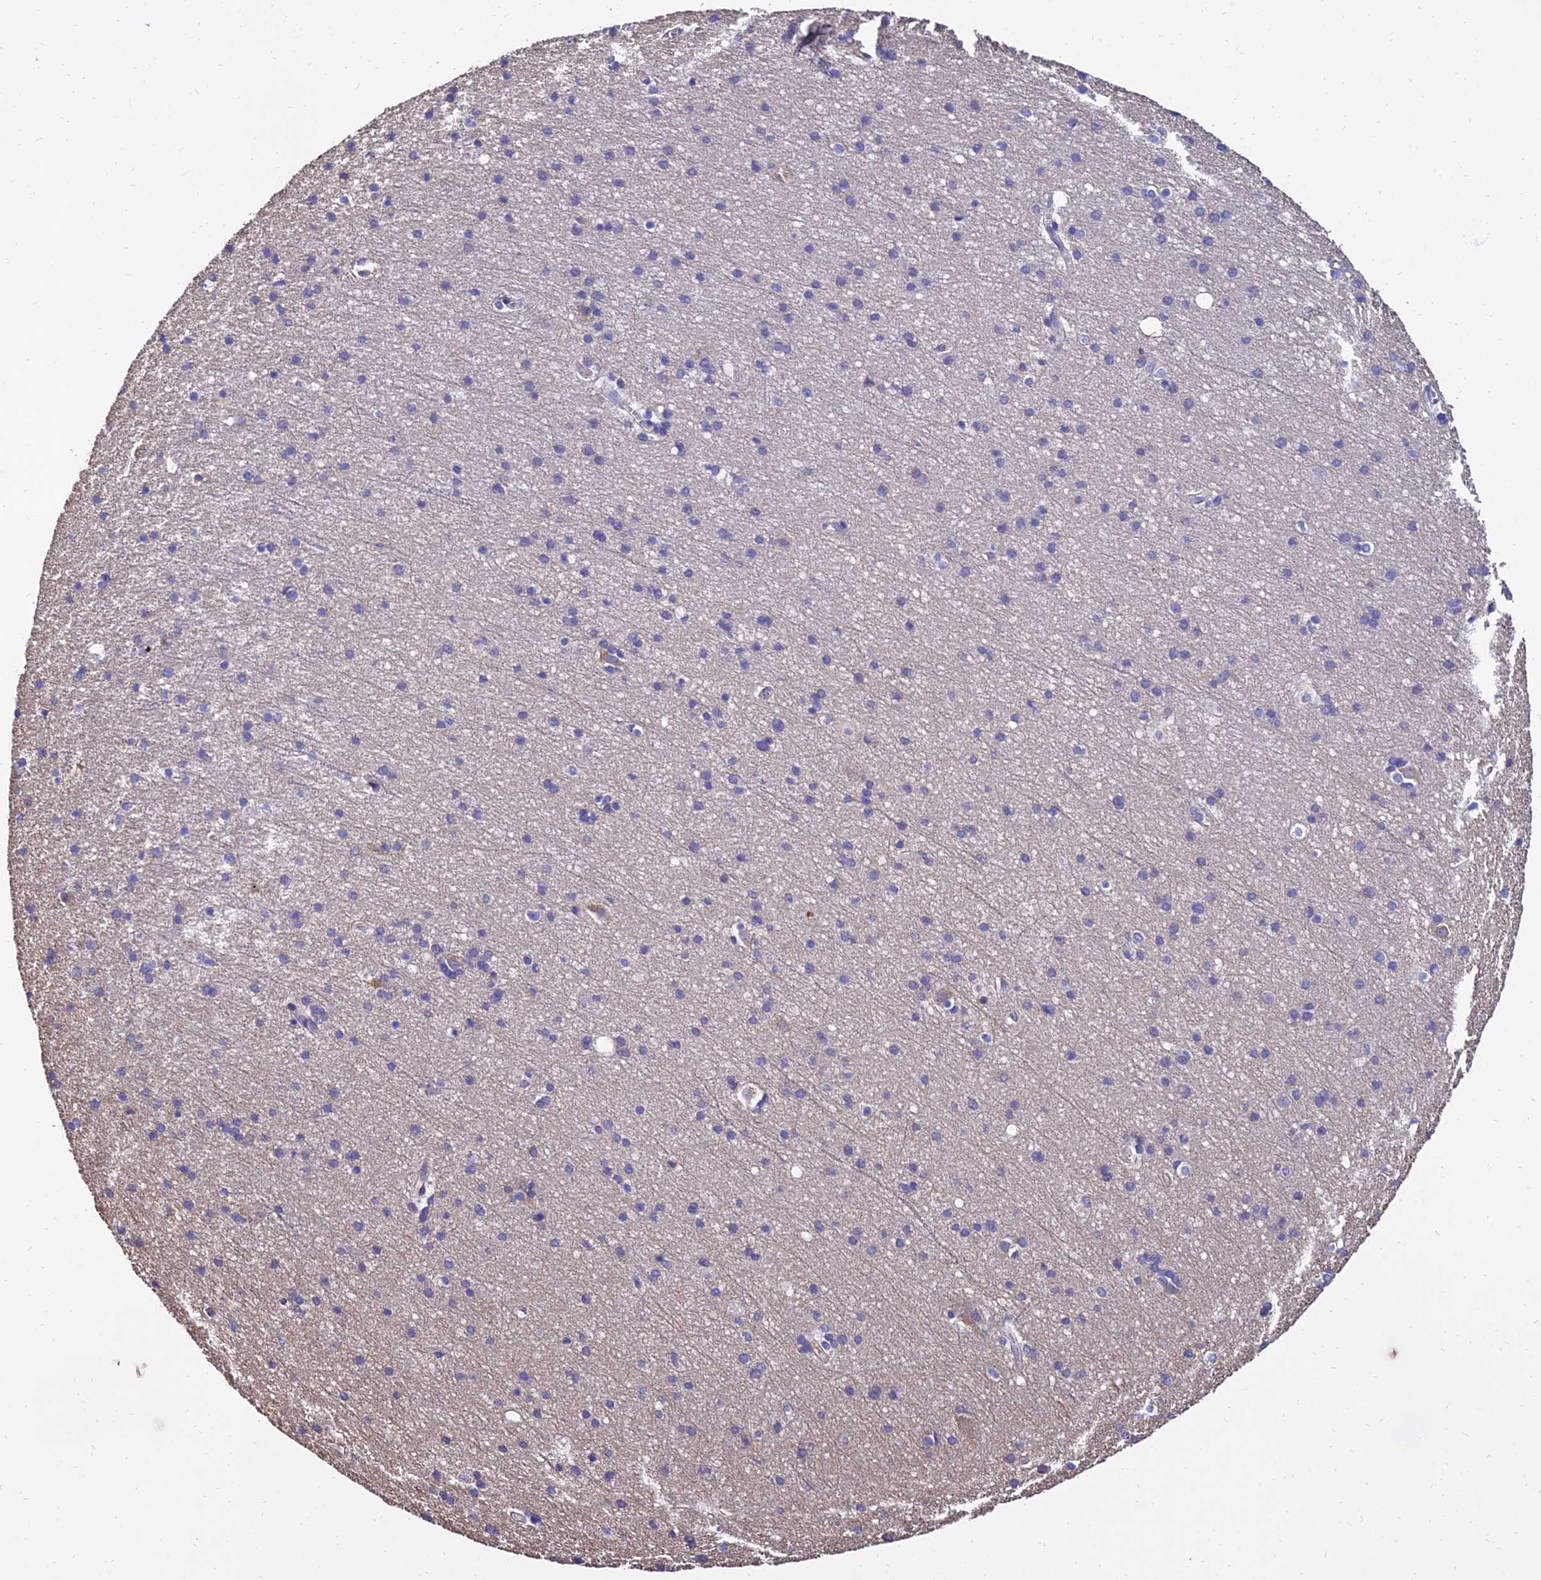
{"staining": {"intensity": "weak", "quantity": "<25%", "location": "cytoplasmic/membranous"}, "tissue": "cerebral cortex", "cell_type": "Endothelial cells", "image_type": "normal", "snomed": [{"axis": "morphology", "description": "Normal tissue, NOS"}, {"axis": "topography", "description": "Cerebral cortex"}], "caption": "DAB (3,3'-diaminobenzidine) immunohistochemical staining of normal human cerebral cortex displays no significant positivity in endothelial cells.", "gene": "CALM1", "patient": {"sex": "male", "age": 54}}